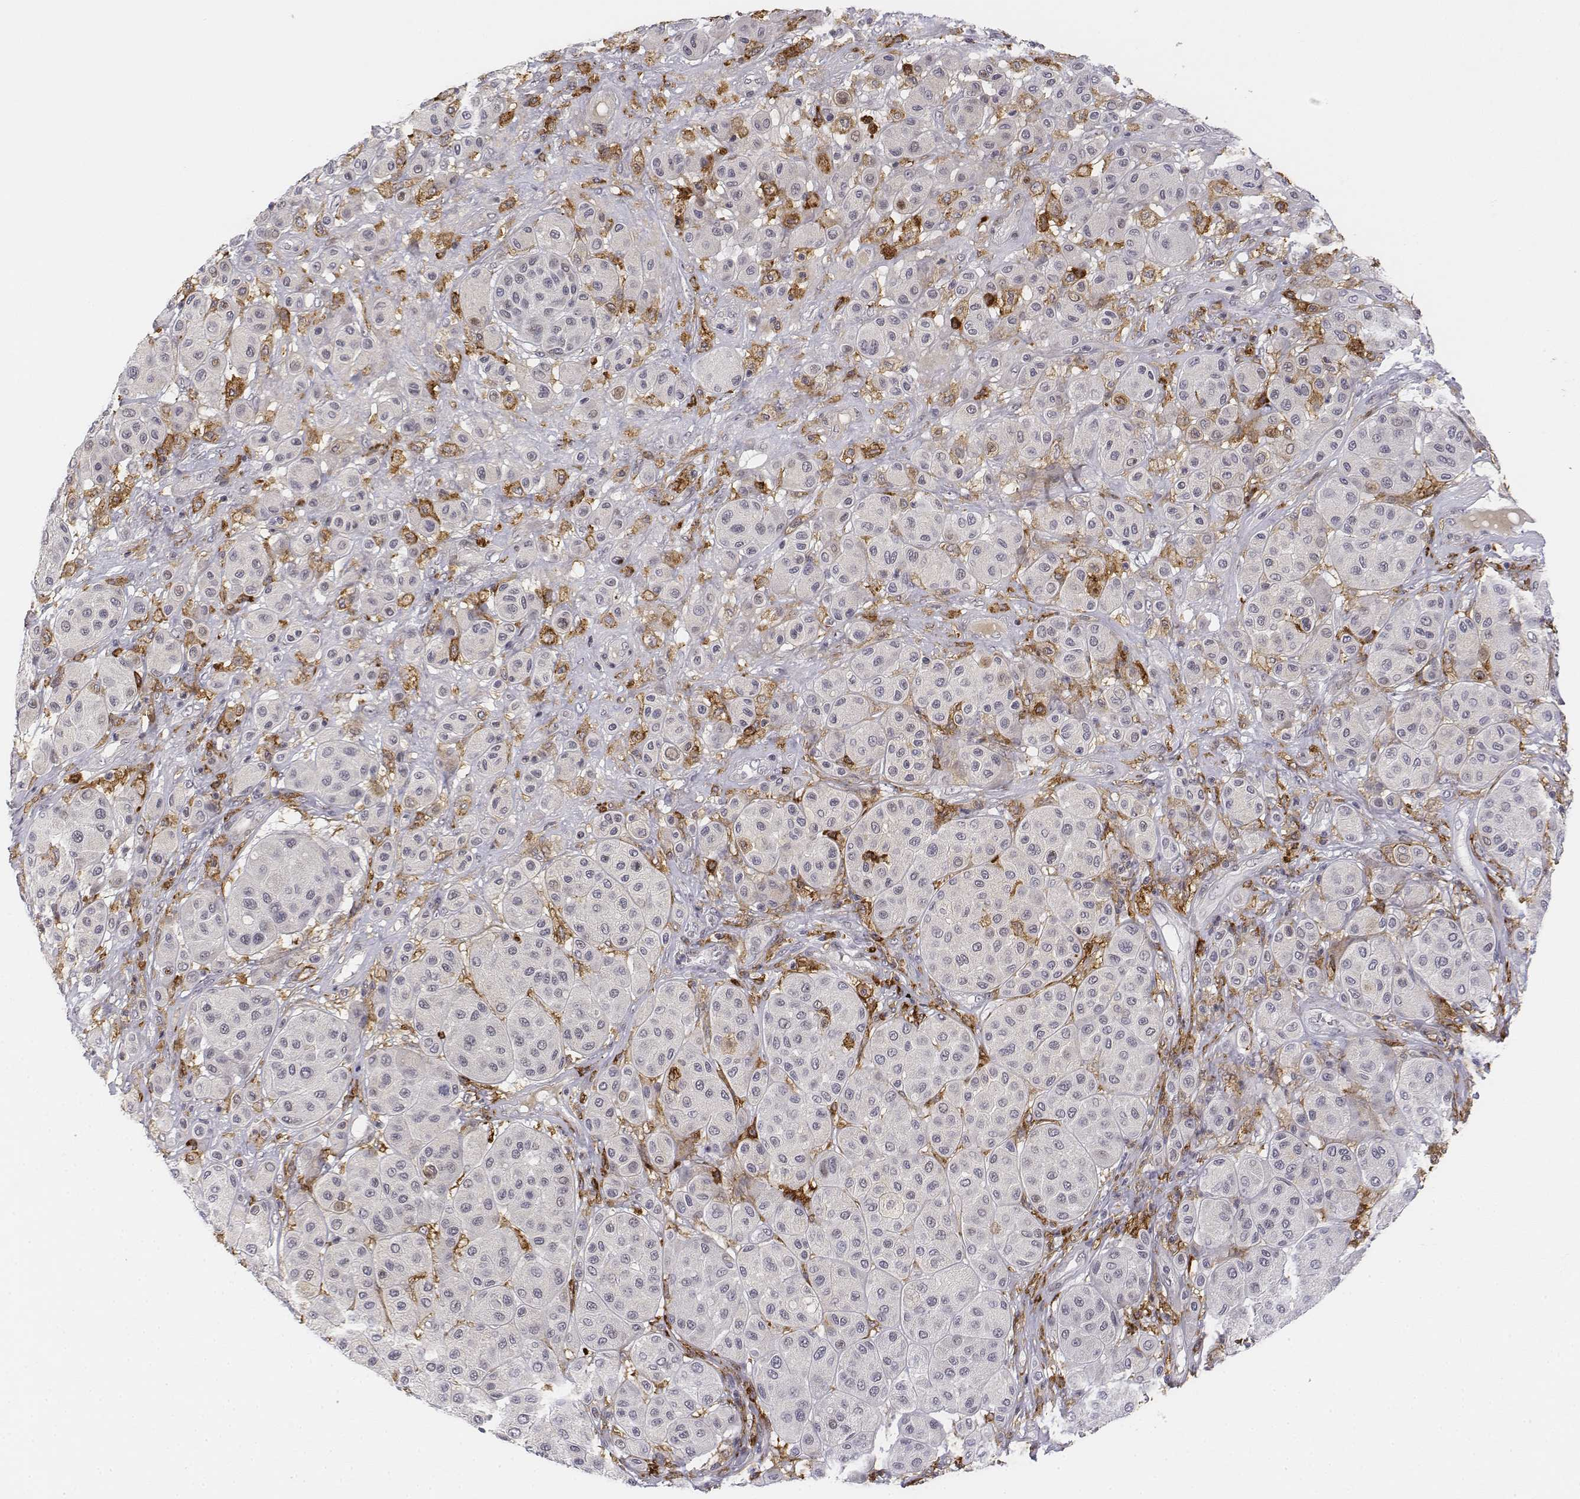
{"staining": {"intensity": "negative", "quantity": "none", "location": "none"}, "tissue": "melanoma", "cell_type": "Tumor cells", "image_type": "cancer", "snomed": [{"axis": "morphology", "description": "Malignant melanoma, Metastatic site"}, {"axis": "topography", "description": "Smooth muscle"}], "caption": "The IHC image has no significant expression in tumor cells of malignant melanoma (metastatic site) tissue.", "gene": "CD14", "patient": {"sex": "male", "age": 41}}